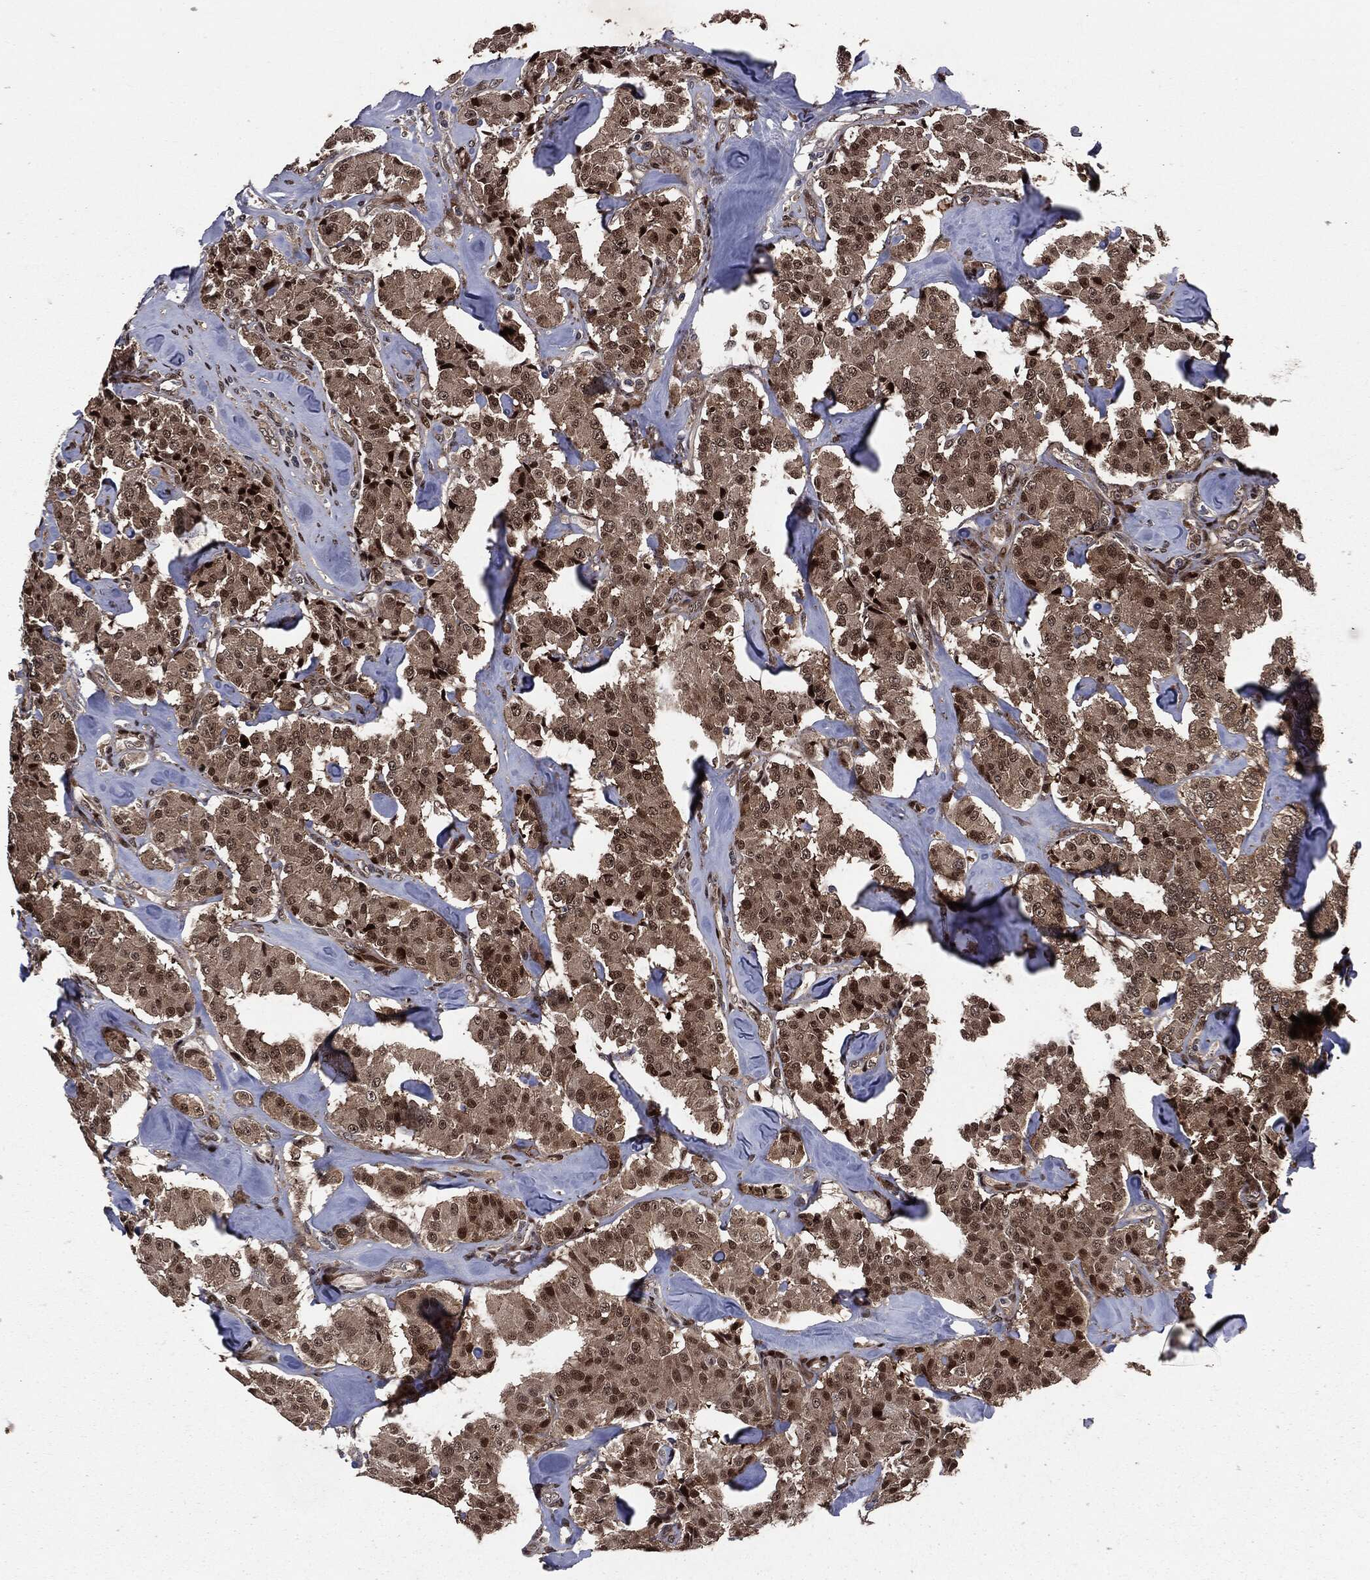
{"staining": {"intensity": "moderate", "quantity": "25%-75%", "location": "nuclear"}, "tissue": "carcinoid", "cell_type": "Tumor cells", "image_type": "cancer", "snomed": [{"axis": "morphology", "description": "Carcinoid, malignant, NOS"}, {"axis": "topography", "description": "Pancreas"}], "caption": "This histopathology image displays immunohistochemistry staining of malignant carcinoid, with medium moderate nuclear staining in approximately 25%-75% of tumor cells.", "gene": "SMAD4", "patient": {"sex": "male", "age": 41}}